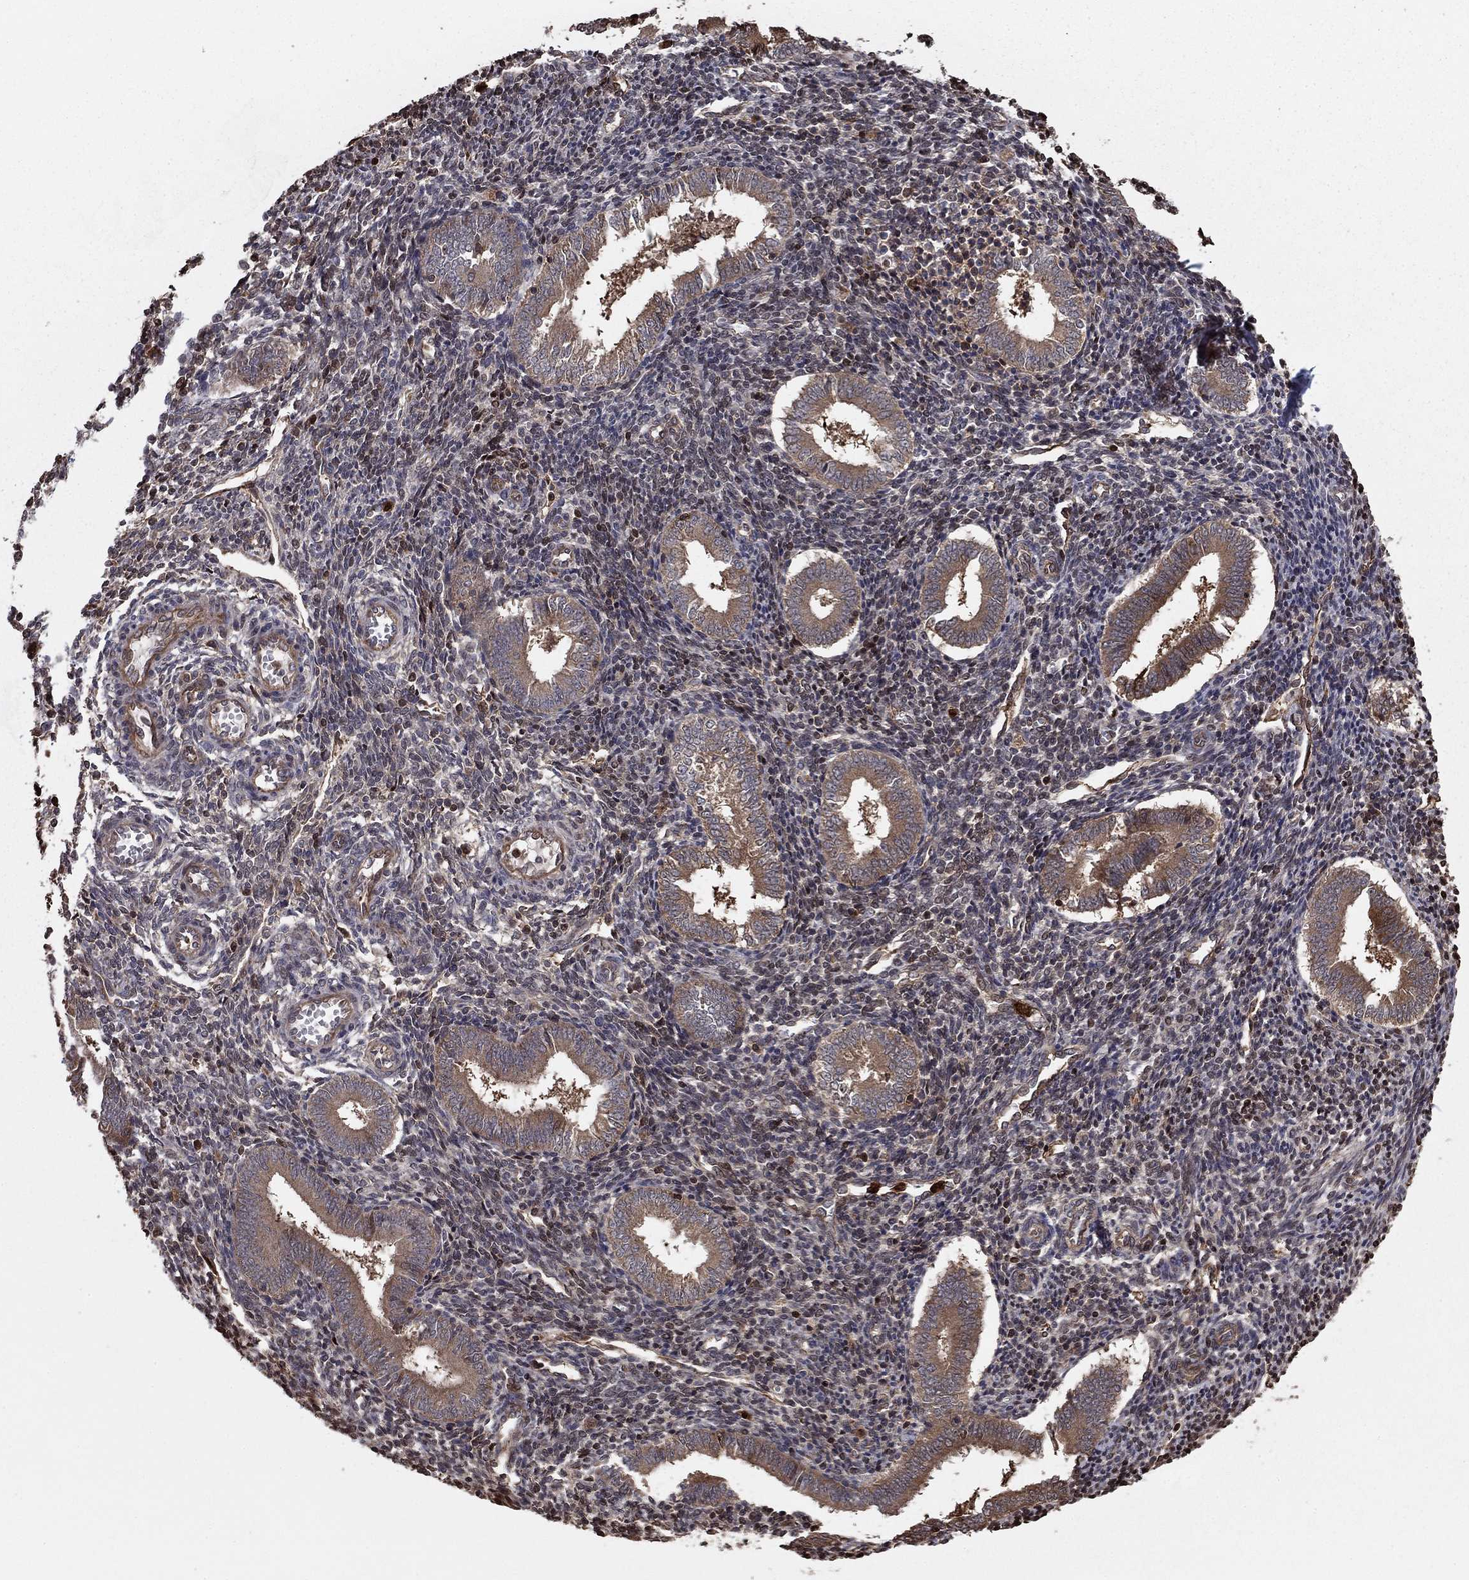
{"staining": {"intensity": "negative", "quantity": "none", "location": "none"}, "tissue": "endometrium", "cell_type": "Cells in endometrial stroma", "image_type": "normal", "snomed": [{"axis": "morphology", "description": "Normal tissue, NOS"}, {"axis": "topography", "description": "Endometrium"}], "caption": "Immunohistochemical staining of unremarkable endometrium demonstrates no significant positivity in cells in endometrial stroma.", "gene": "GYG1", "patient": {"sex": "female", "age": 25}}